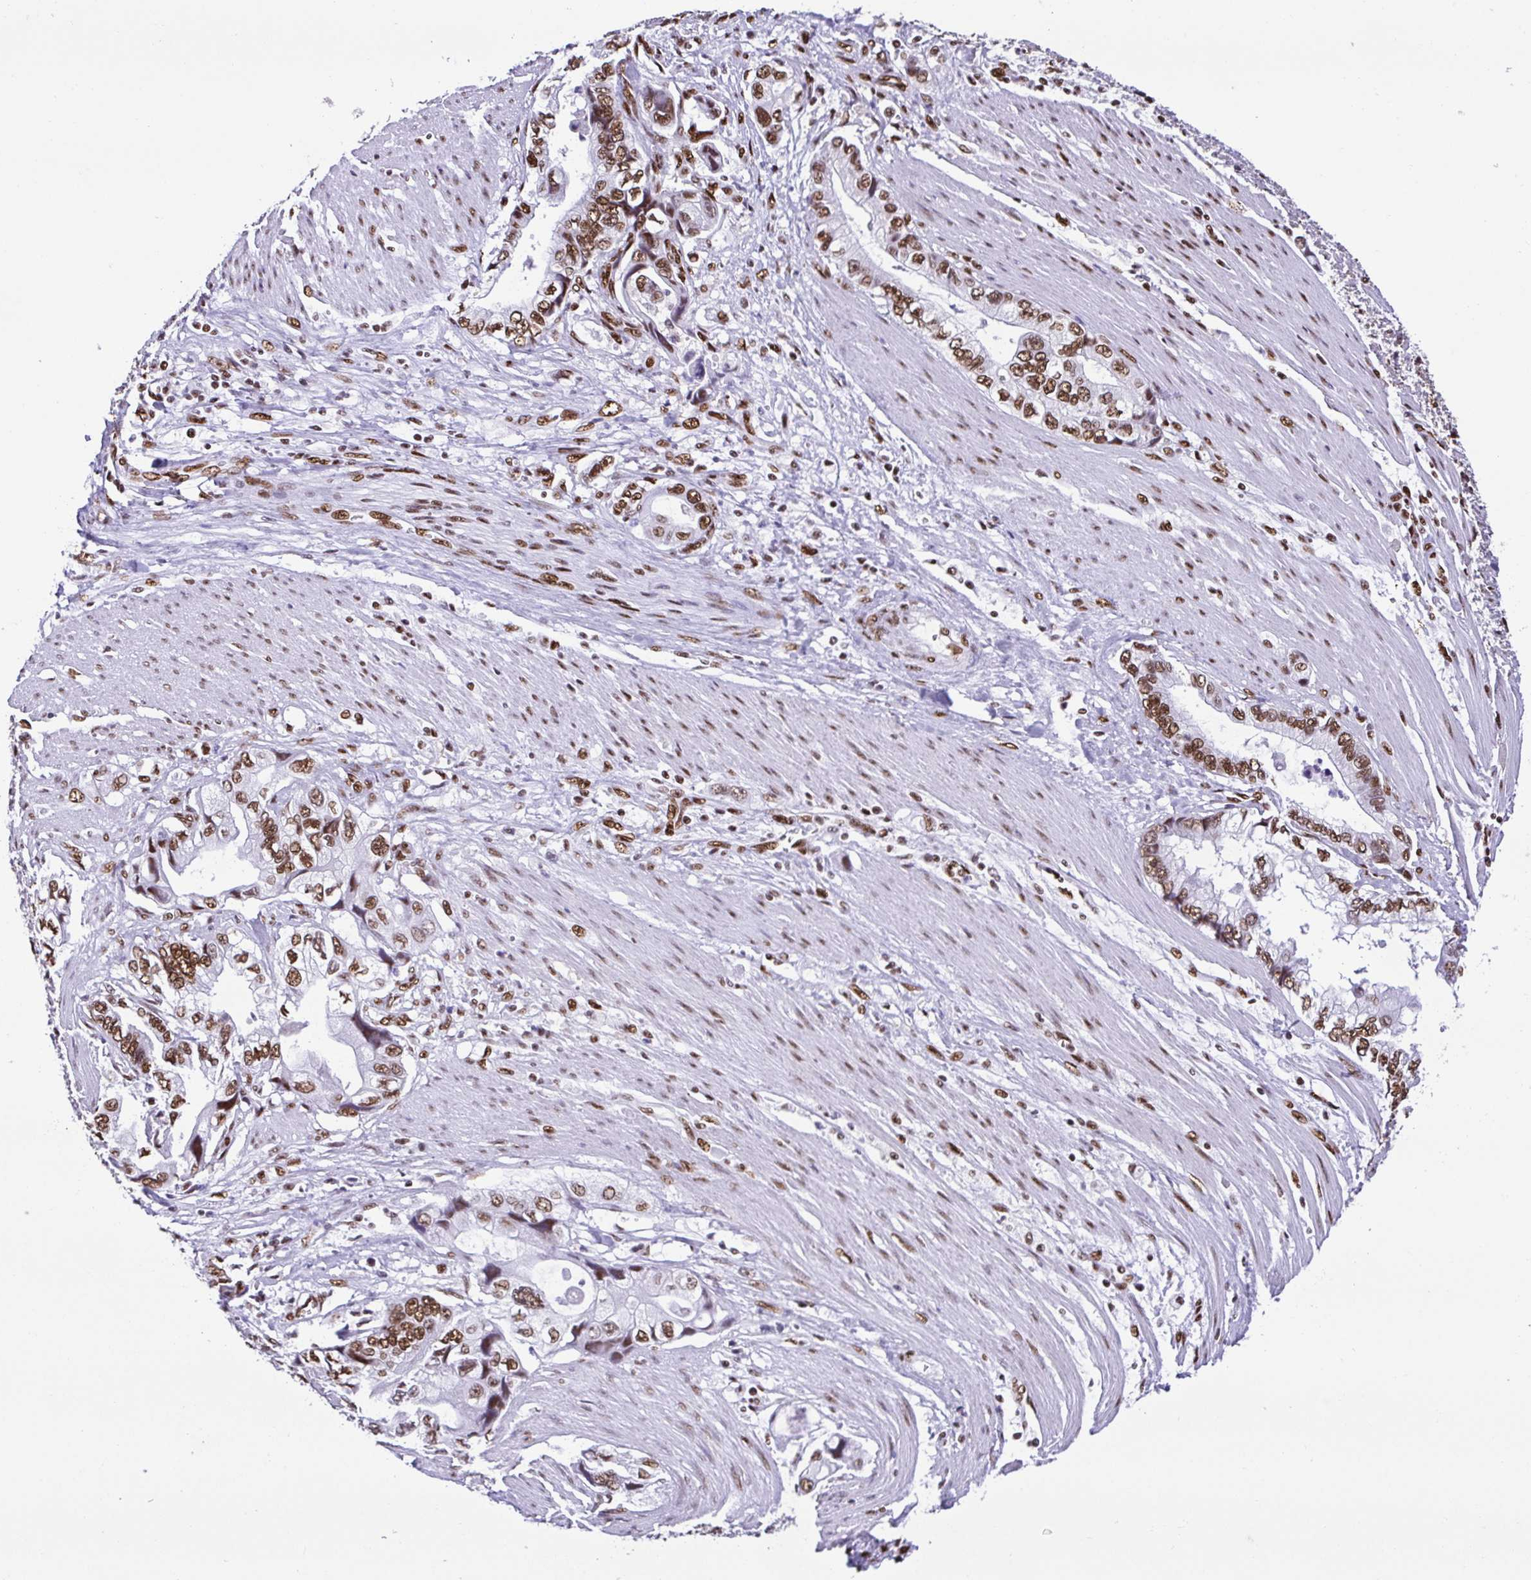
{"staining": {"intensity": "moderate", "quantity": ">75%", "location": "nuclear"}, "tissue": "stomach cancer", "cell_type": "Tumor cells", "image_type": "cancer", "snomed": [{"axis": "morphology", "description": "Adenocarcinoma, NOS"}, {"axis": "topography", "description": "Pancreas"}, {"axis": "topography", "description": "Stomach, upper"}], "caption": "About >75% of tumor cells in adenocarcinoma (stomach) demonstrate moderate nuclear protein expression as visualized by brown immunohistochemical staining.", "gene": "TRIM28", "patient": {"sex": "male", "age": 77}}